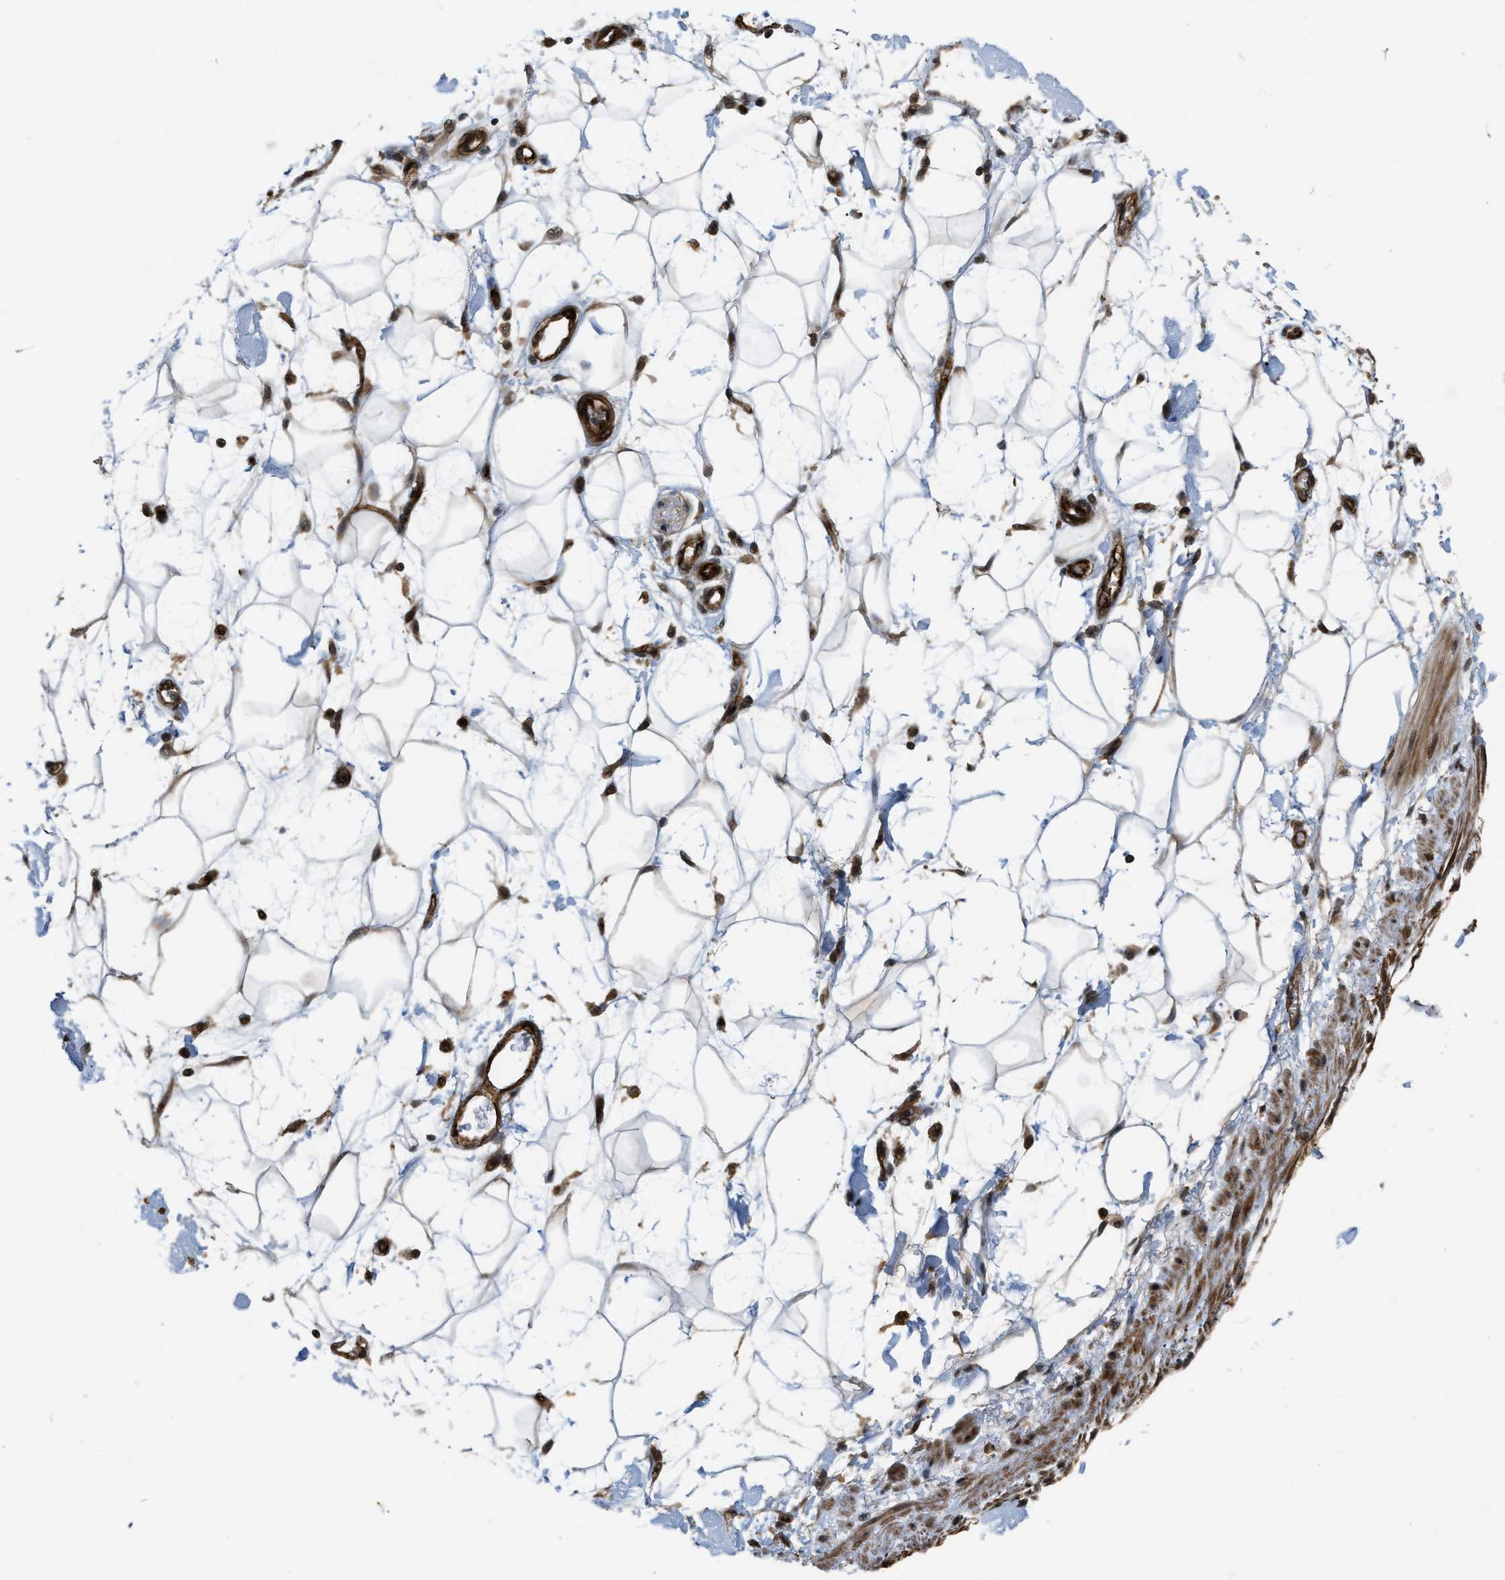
{"staining": {"intensity": "weak", "quantity": ">75%", "location": "cytoplasmic/membranous,nuclear"}, "tissue": "adipose tissue", "cell_type": "Adipocytes", "image_type": "normal", "snomed": [{"axis": "morphology", "description": "Normal tissue, NOS"}, {"axis": "morphology", "description": "Adenocarcinoma, NOS"}, {"axis": "topography", "description": "Duodenum"}, {"axis": "topography", "description": "Peripheral nerve tissue"}], "caption": "Weak cytoplasmic/membranous,nuclear staining is appreciated in about >75% of adipocytes in unremarkable adipose tissue.", "gene": "DPF2", "patient": {"sex": "female", "age": 60}}